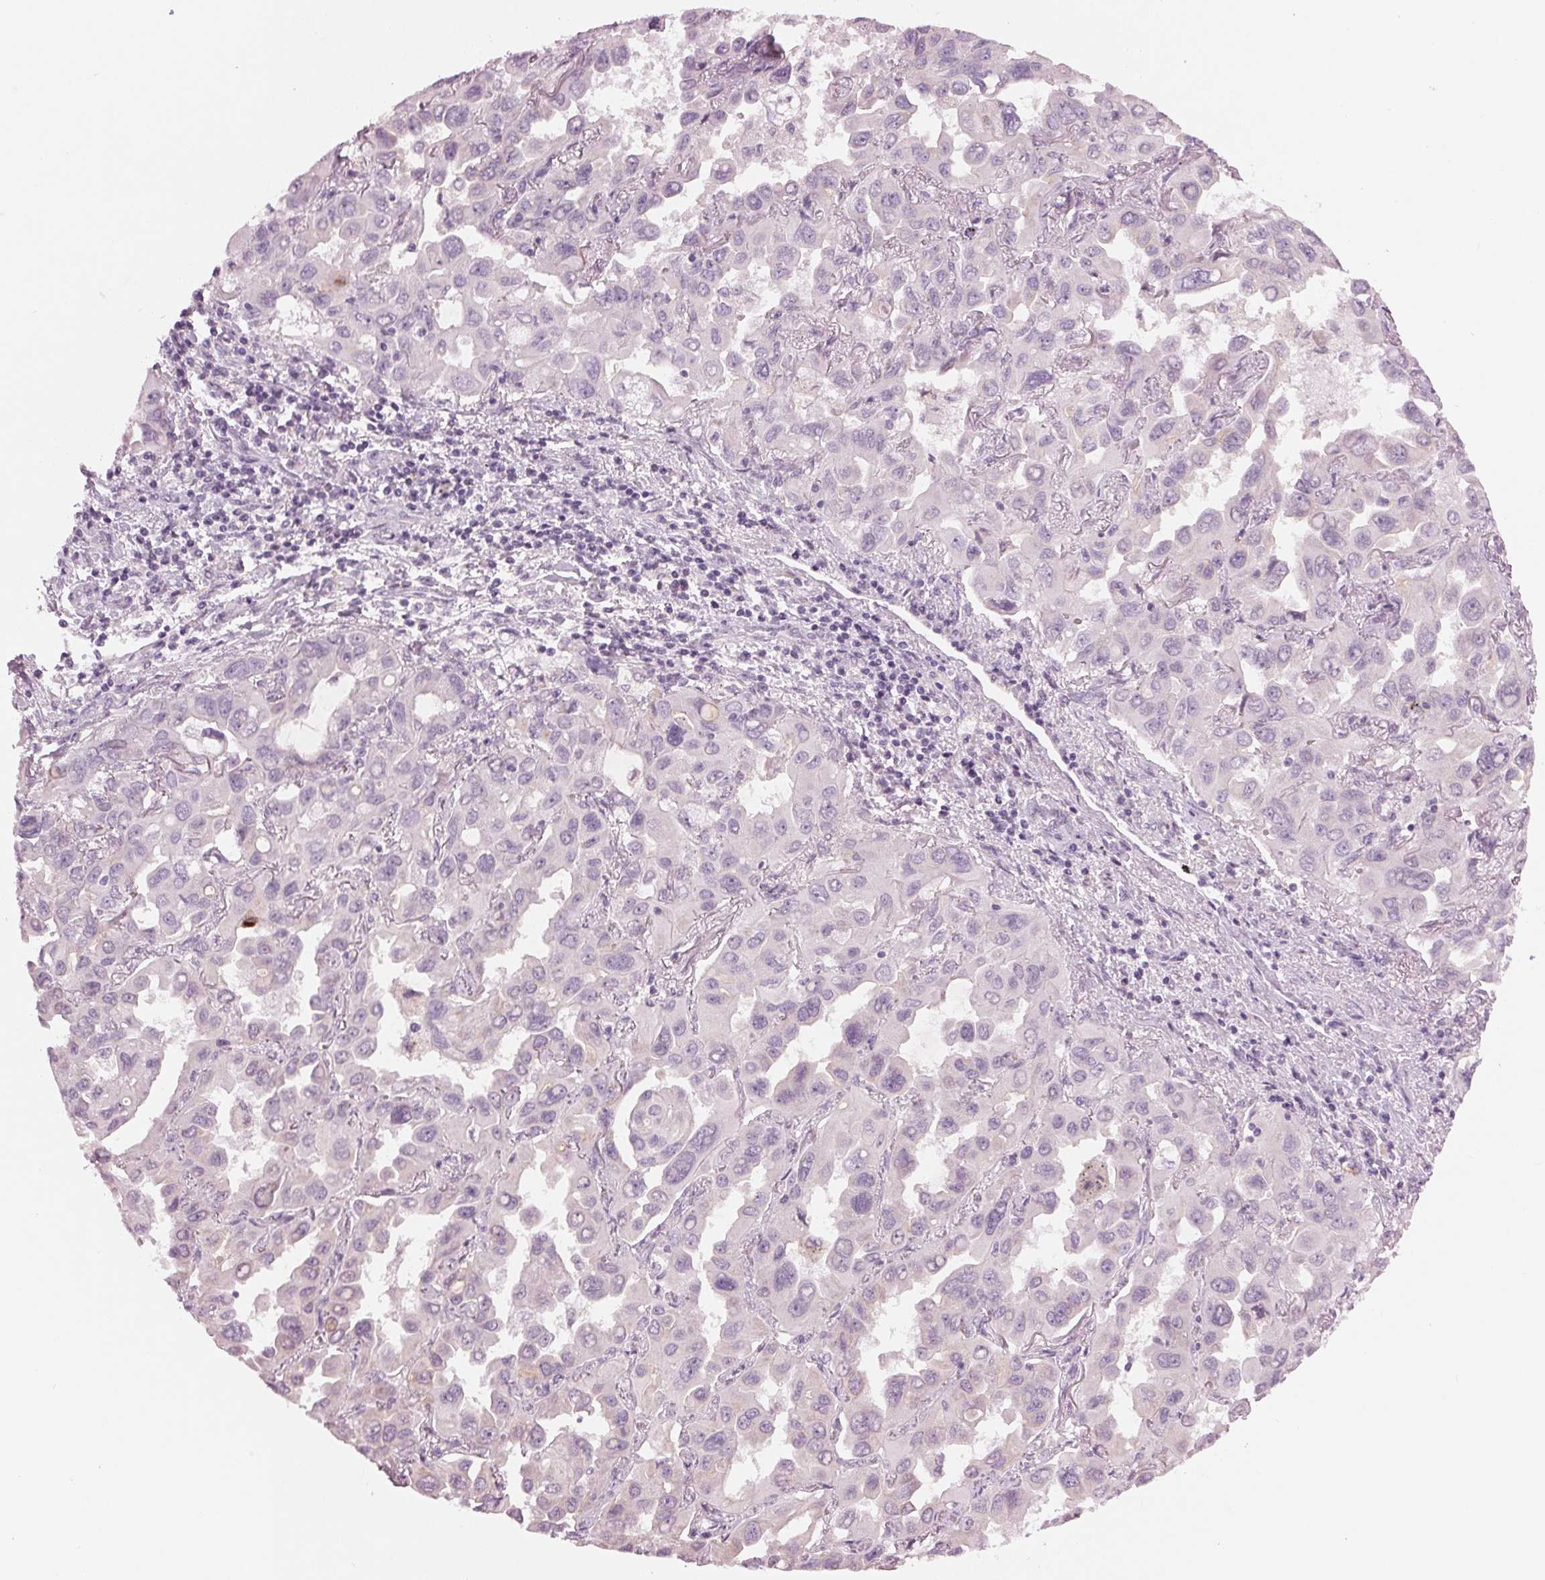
{"staining": {"intensity": "negative", "quantity": "none", "location": "none"}, "tissue": "lung cancer", "cell_type": "Tumor cells", "image_type": "cancer", "snomed": [{"axis": "morphology", "description": "Adenocarcinoma, NOS"}, {"axis": "topography", "description": "Lung"}], "caption": "Immunohistochemistry image of human lung cancer stained for a protein (brown), which reveals no expression in tumor cells.", "gene": "PRAP1", "patient": {"sex": "male", "age": 64}}